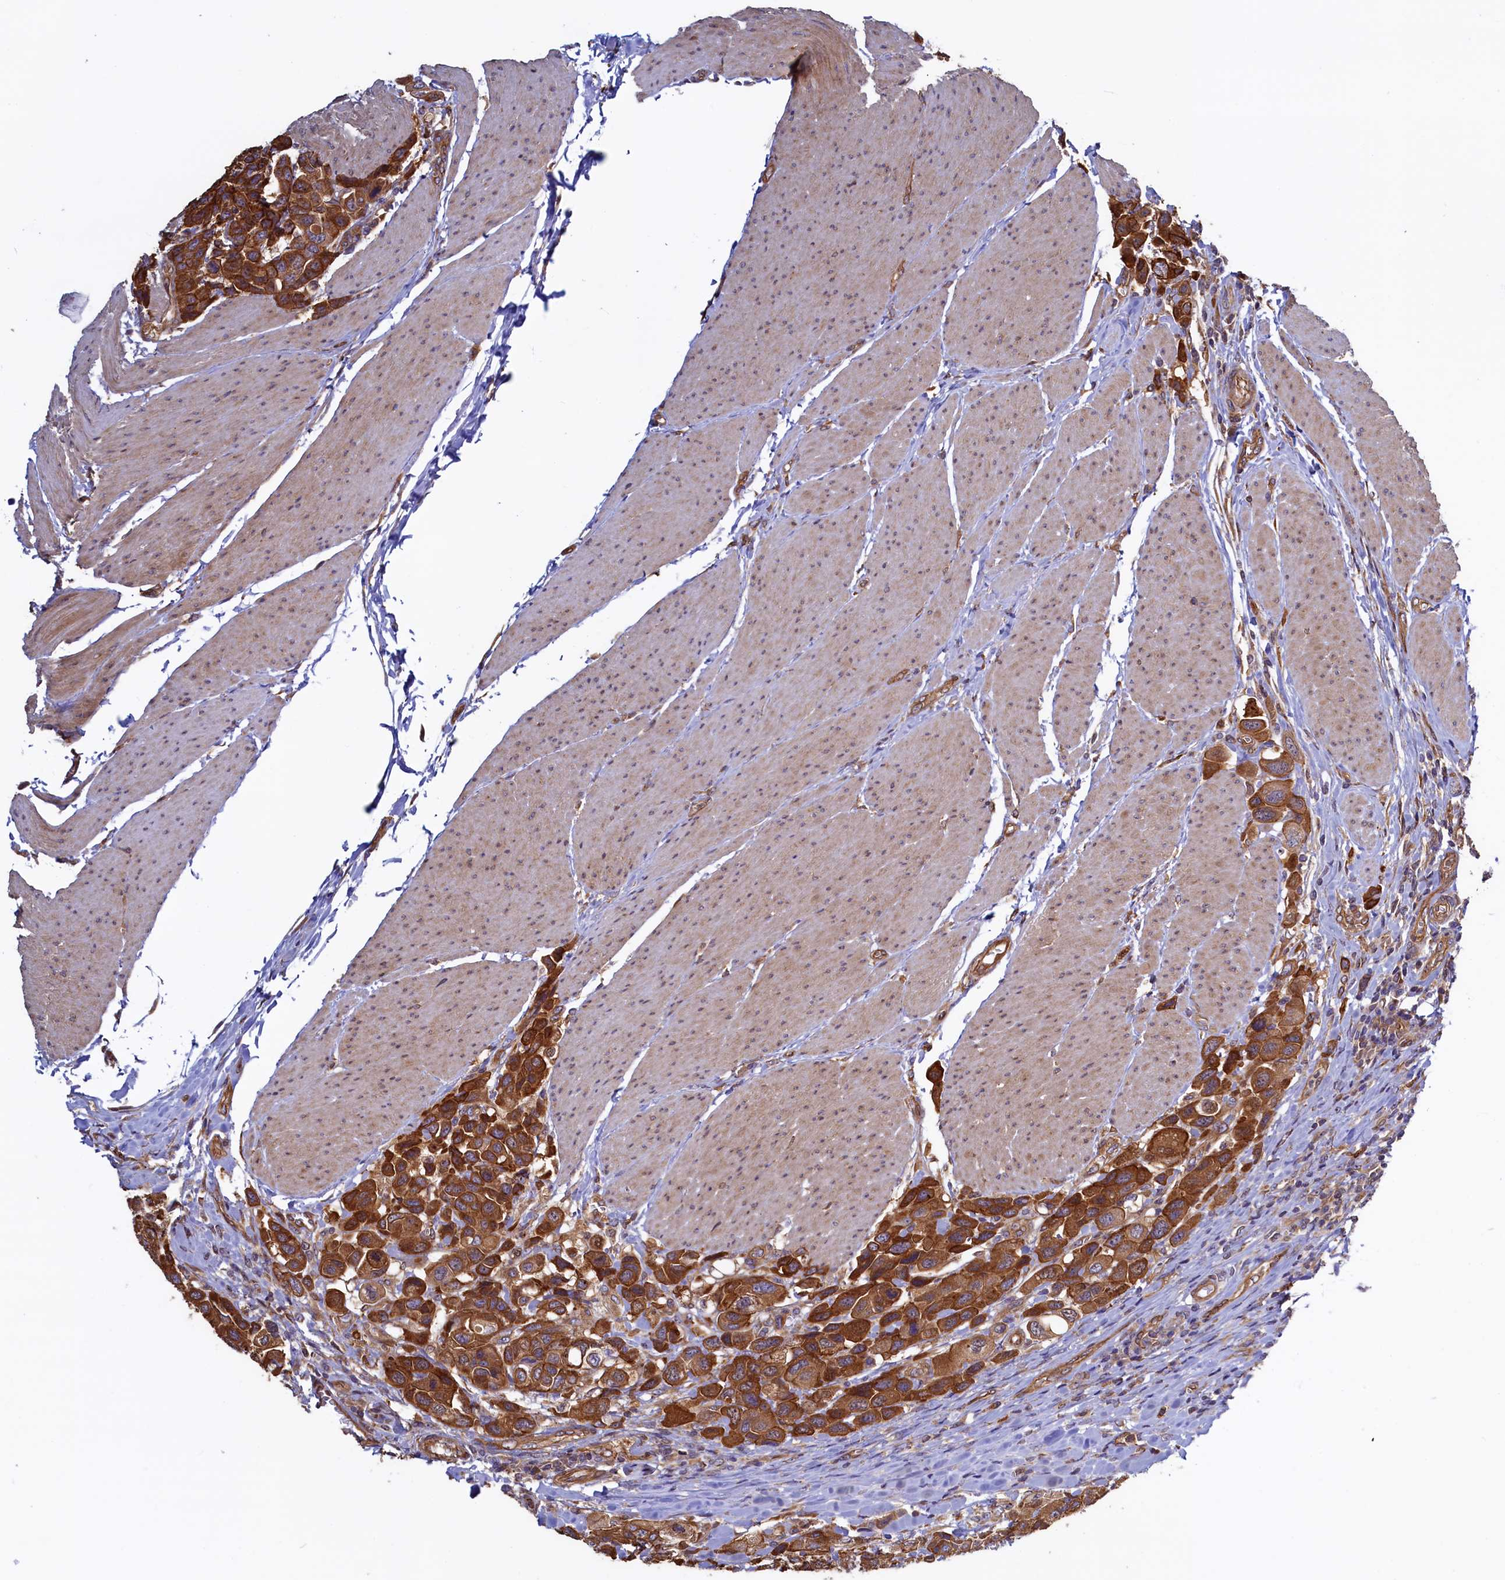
{"staining": {"intensity": "strong", "quantity": ">75%", "location": "cytoplasmic/membranous"}, "tissue": "urothelial cancer", "cell_type": "Tumor cells", "image_type": "cancer", "snomed": [{"axis": "morphology", "description": "Urothelial carcinoma, High grade"}, {"axis": "topography", "description": "Urinary bladder"}], "caption": "Immunohistochemical staining of human urothelial cancer shows high levels of strong cytoplasmic/membranous protein staining in approximately >75% of tumor cells.", "gene": "ATXN2L", "patient": {"sex": "male", "age": 50}}